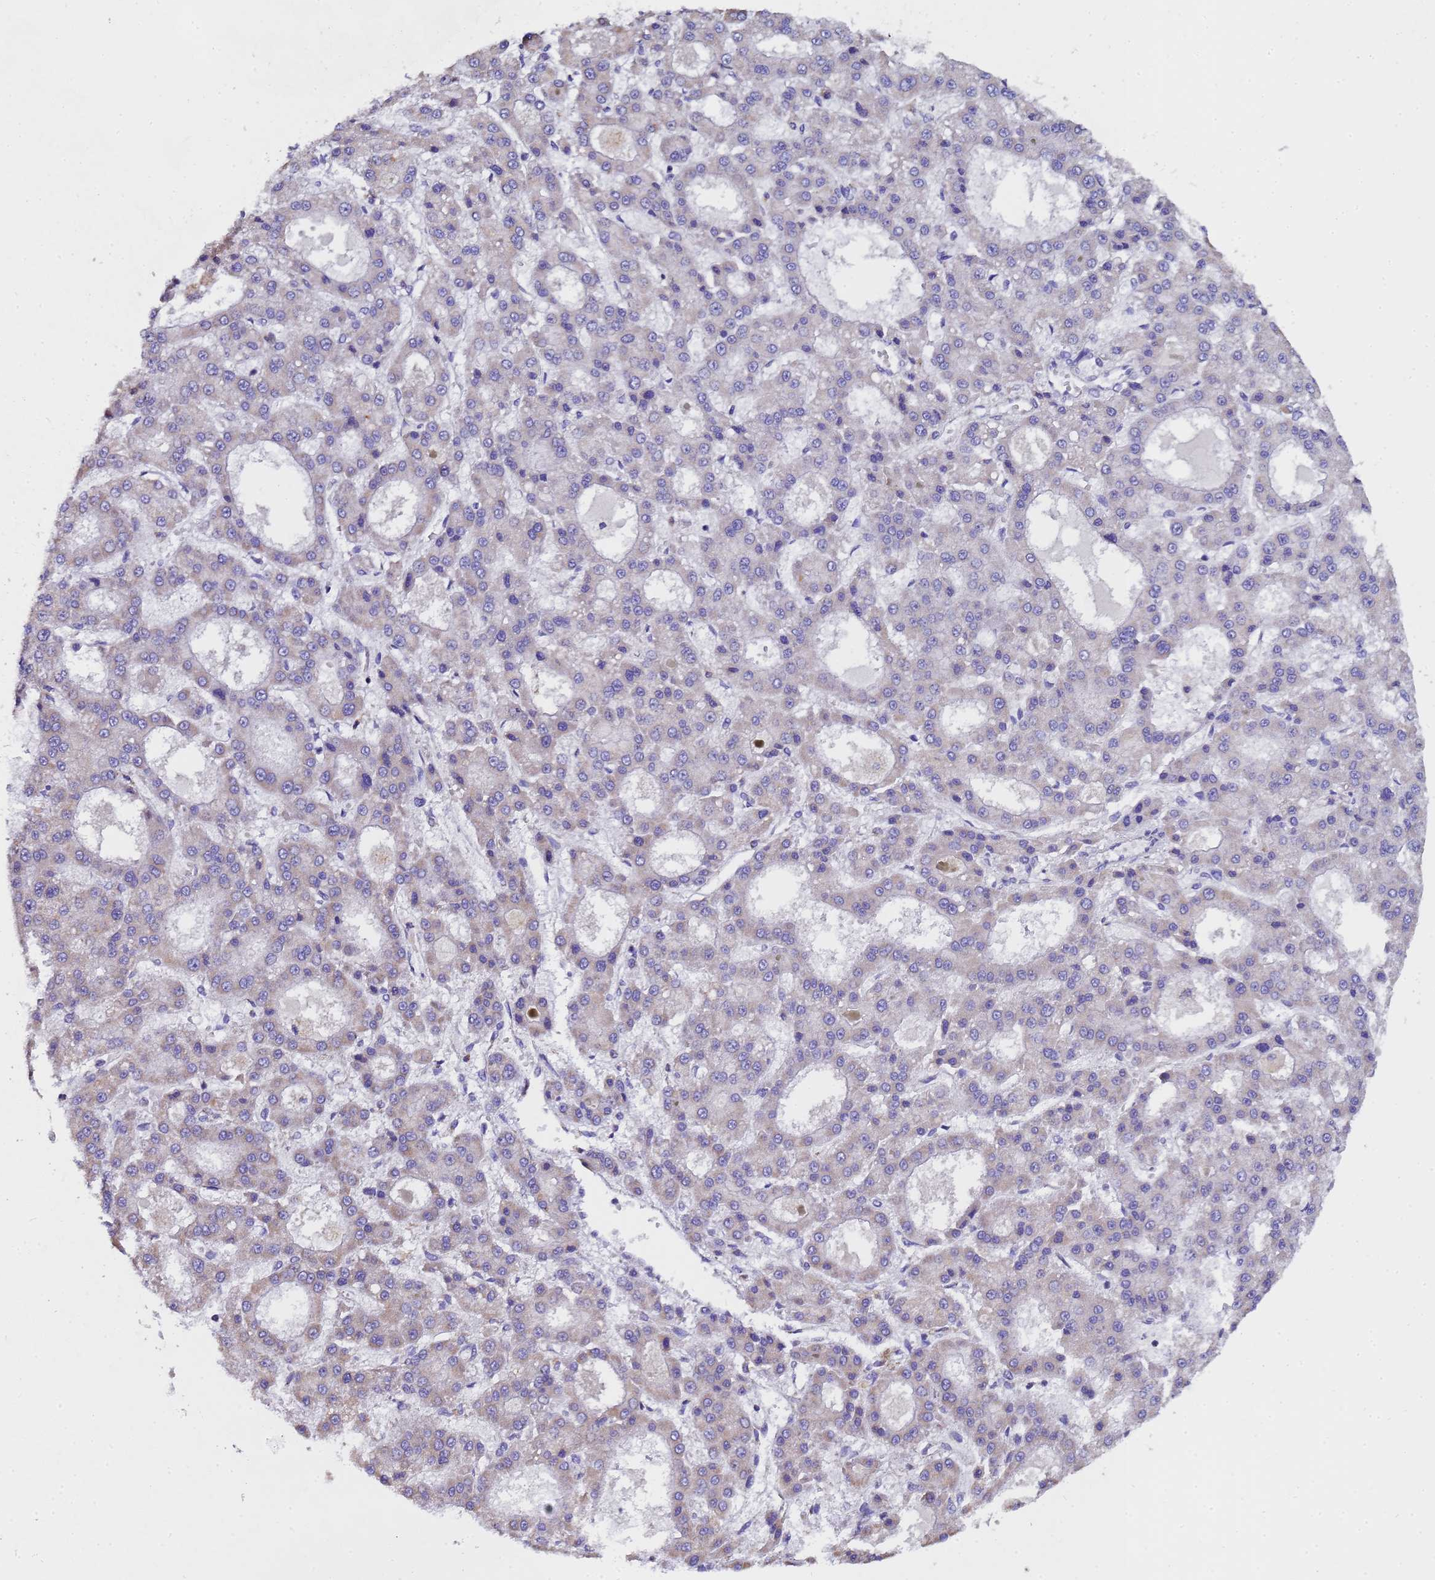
{"staining": {"intensity": "weak", "quantity": "<25%", "location": "cytoplasmic/membranous"}, "tissue": "liver cancer", "cell_type": "Tumor cells", "image_type": "cancer", "snomed": [{"axis": "morphology", "description": "Carcinoma, Hepatocellular, NOS"}, {"axis": "topography", "description": "Liver"}], "caption": "A high-resolution image shows IHC staining of liver cancer (hepatocellular carcinoma), which demonstrates no significant expression in tumor cells.", "gene": "MRPS12", "patient": {"sex": "male", "age": 70}}